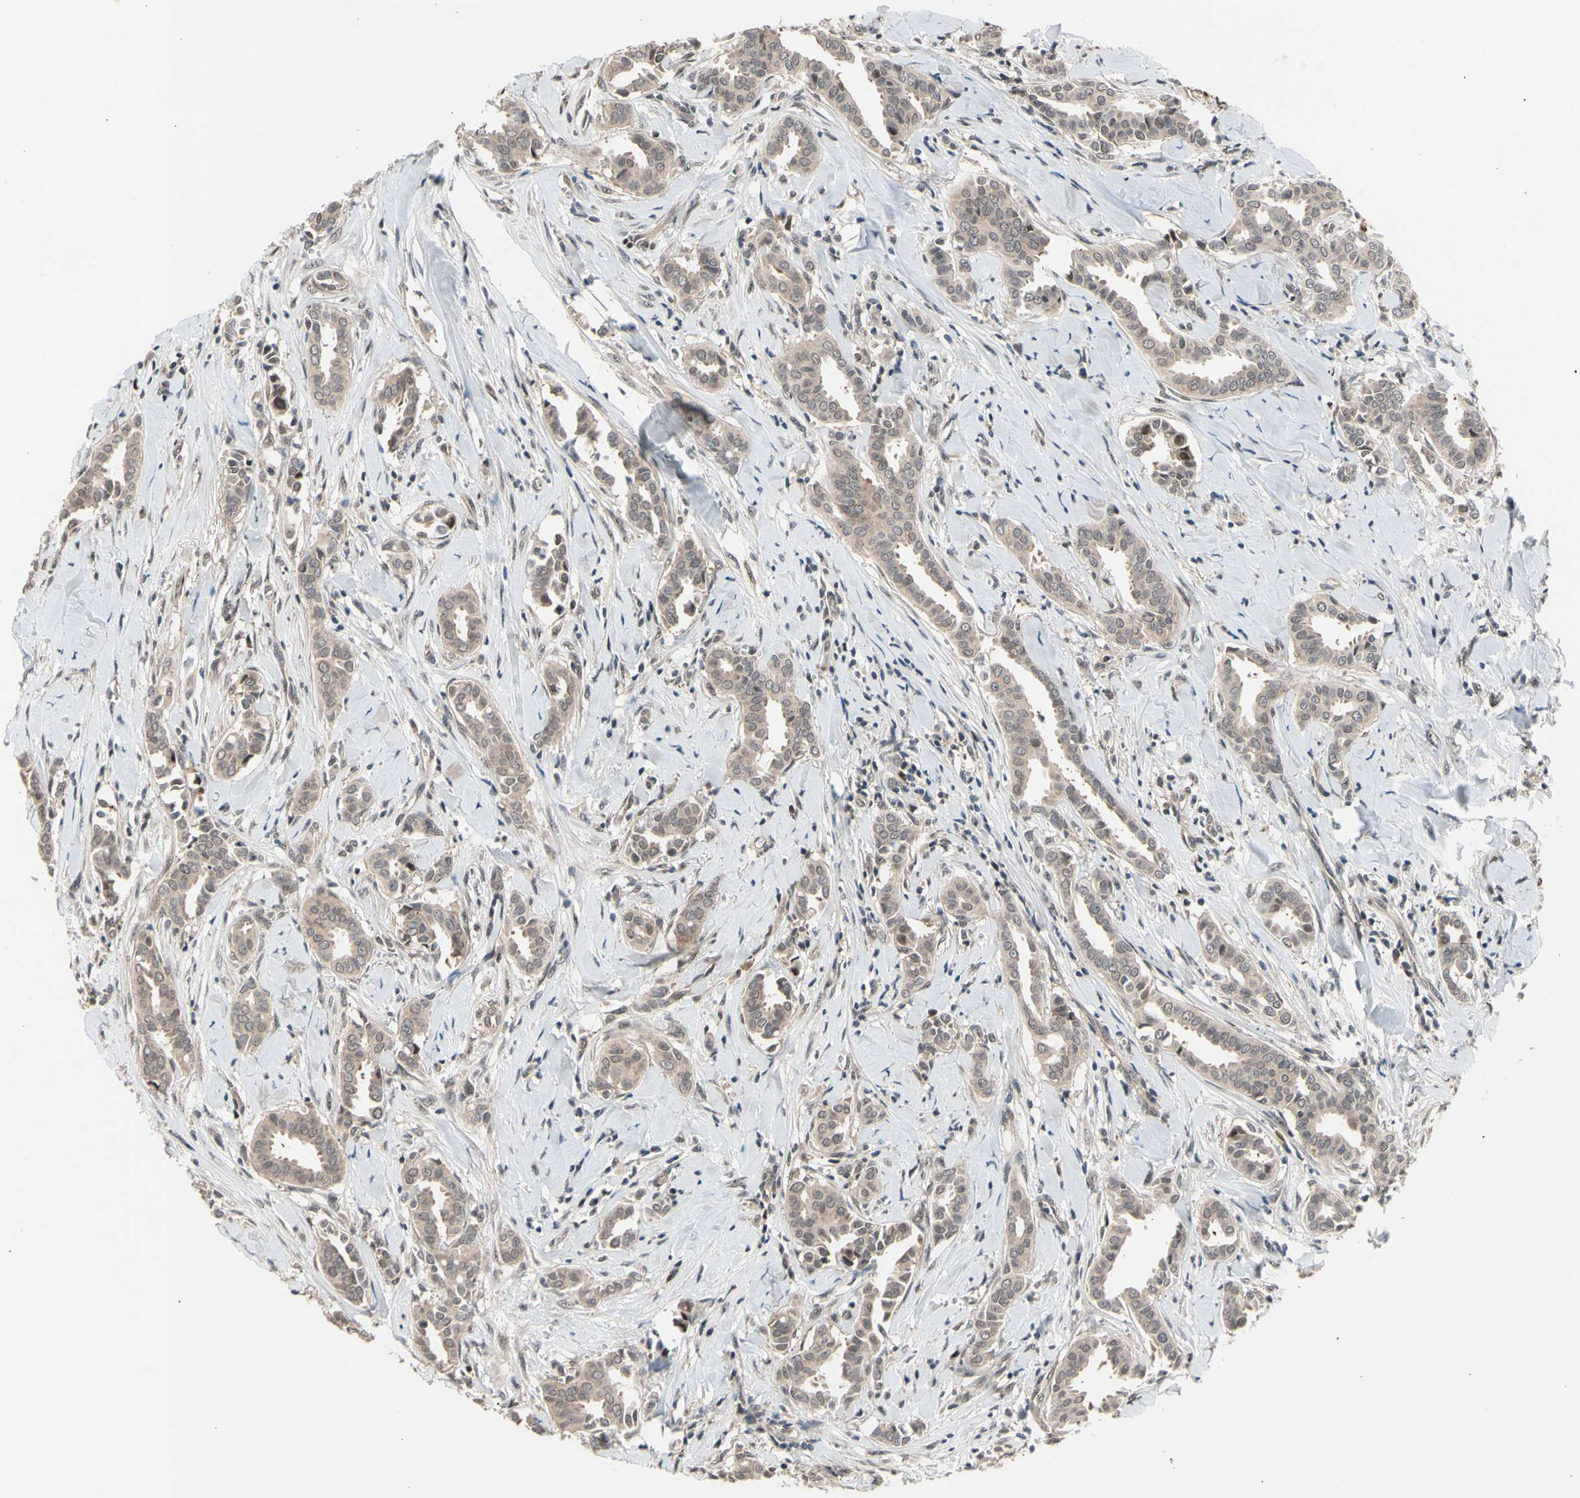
{"staining": {"intensity": "weak", "quantity": ">75%", "location": "cytoplasmic/membranous"}, "tissue": "head and neck cancer", "cell_type": "Tumor cells", "image_type": "cancer", "snomed": [{"axis": "morphology", "description": "Adenocarcinoma, NOS"}, {"axis": "topography", "description": "Salivary gland"}, {"axis": "topography", "description": "Head-Neck"}], "caption": "A low amount of weak cytoplasmic/membranous expression is present in approximately >75% of tumor cells in adenocarcinoma (head and neck) tissue.", "gene": "NGEF", "patient": {"sex": "female", "age": 59}}